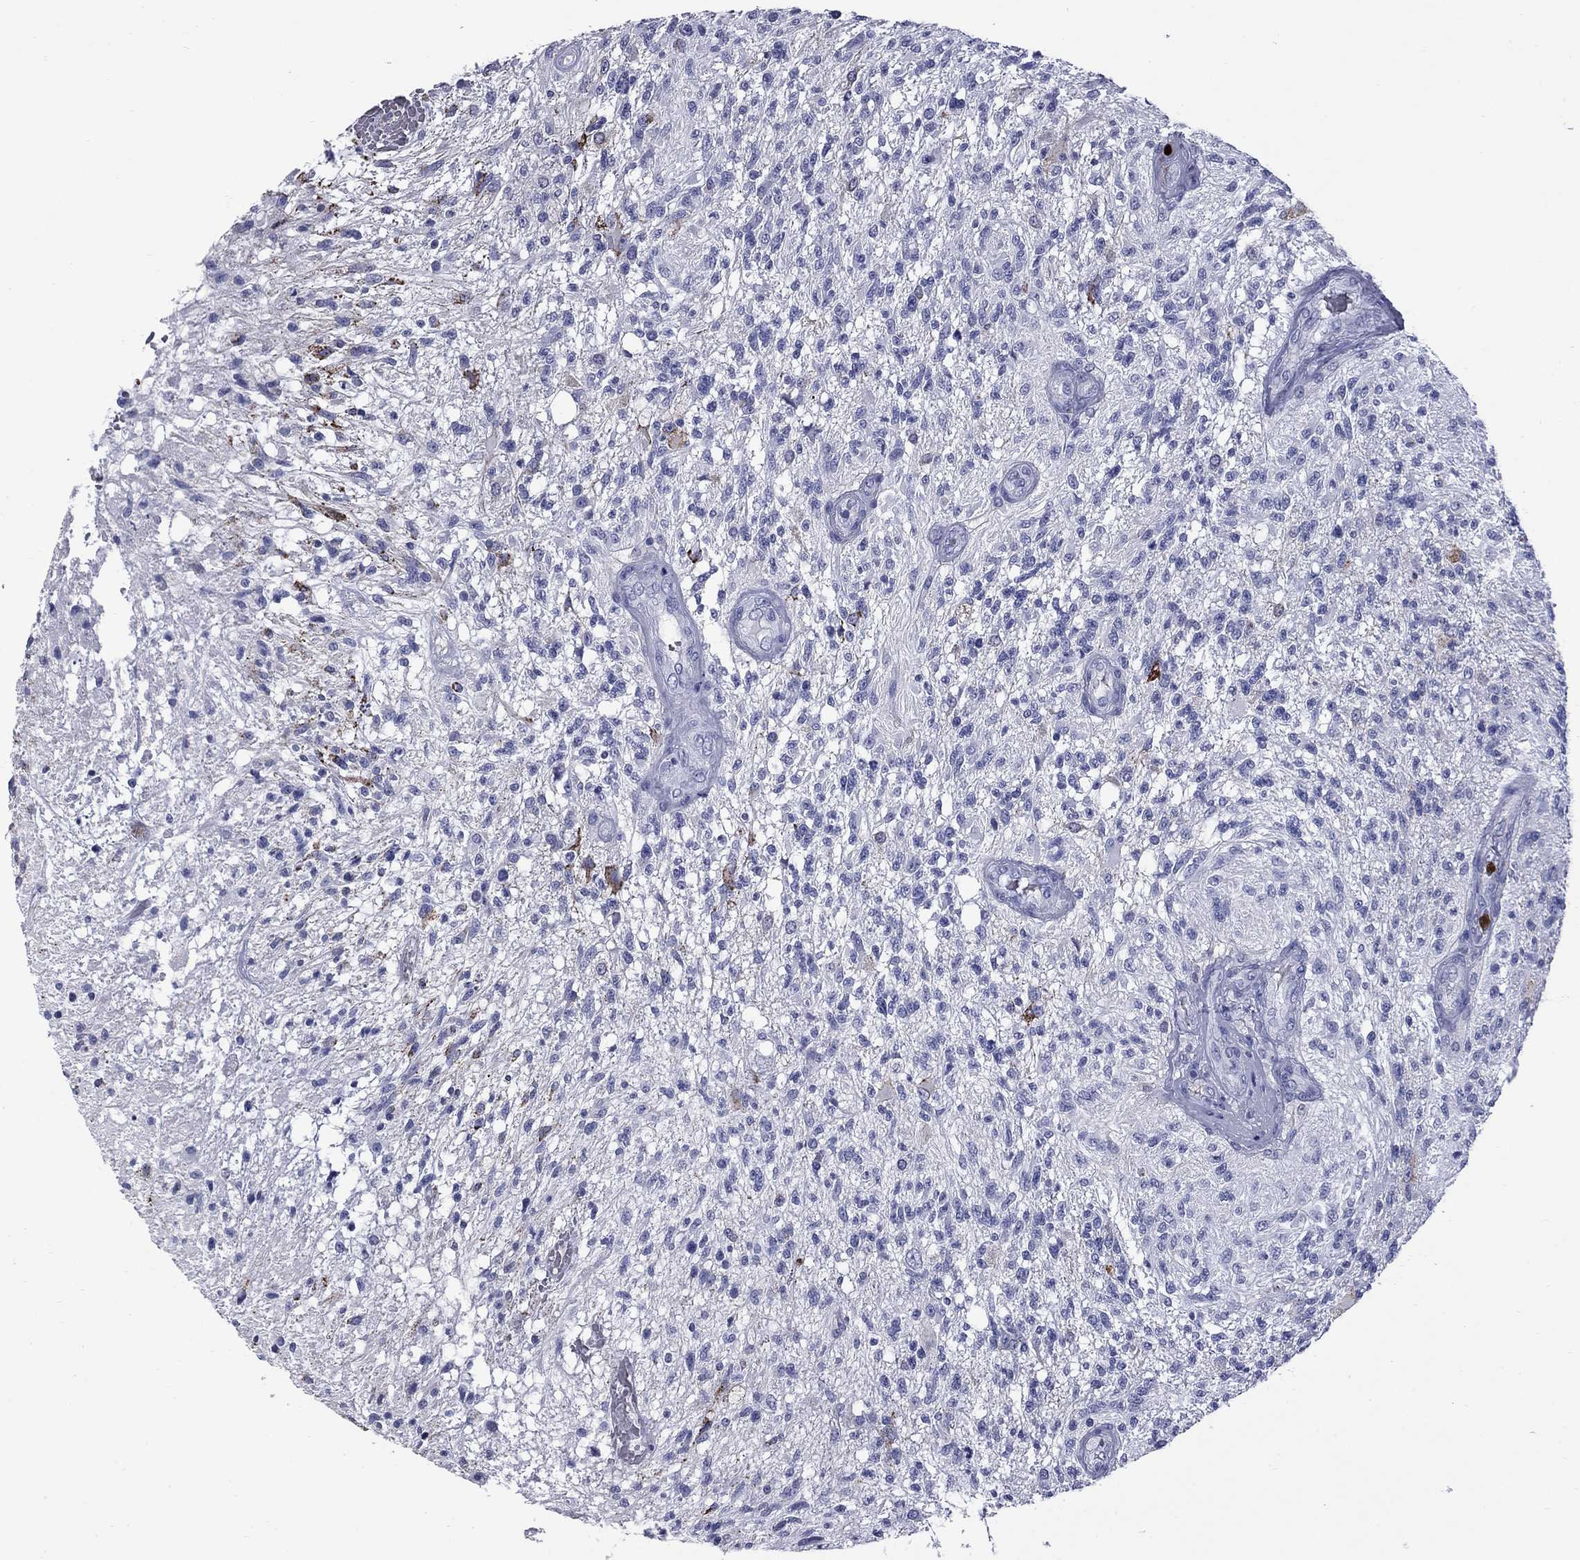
{"staining": {"intensity": "negative", "quantity": "none", "location": "none"}, "tissue": "glioma", "cell_type": "Tumor cells", "image_type": "cancer", "snomed": [{"axis": "morphology", "description": "Glioma, malignant, High grade"}, {"axis": "topography", "description": "Brain"}], "caption": "Immunohistochemistry (IHC) image of neoplastic tissue: human malignant glioma (high-grade) stained with DAB shows no significant protein expression in tumor cells.", "gene": "TRIM29", "patient": {"sex": "male", "age": 56}}